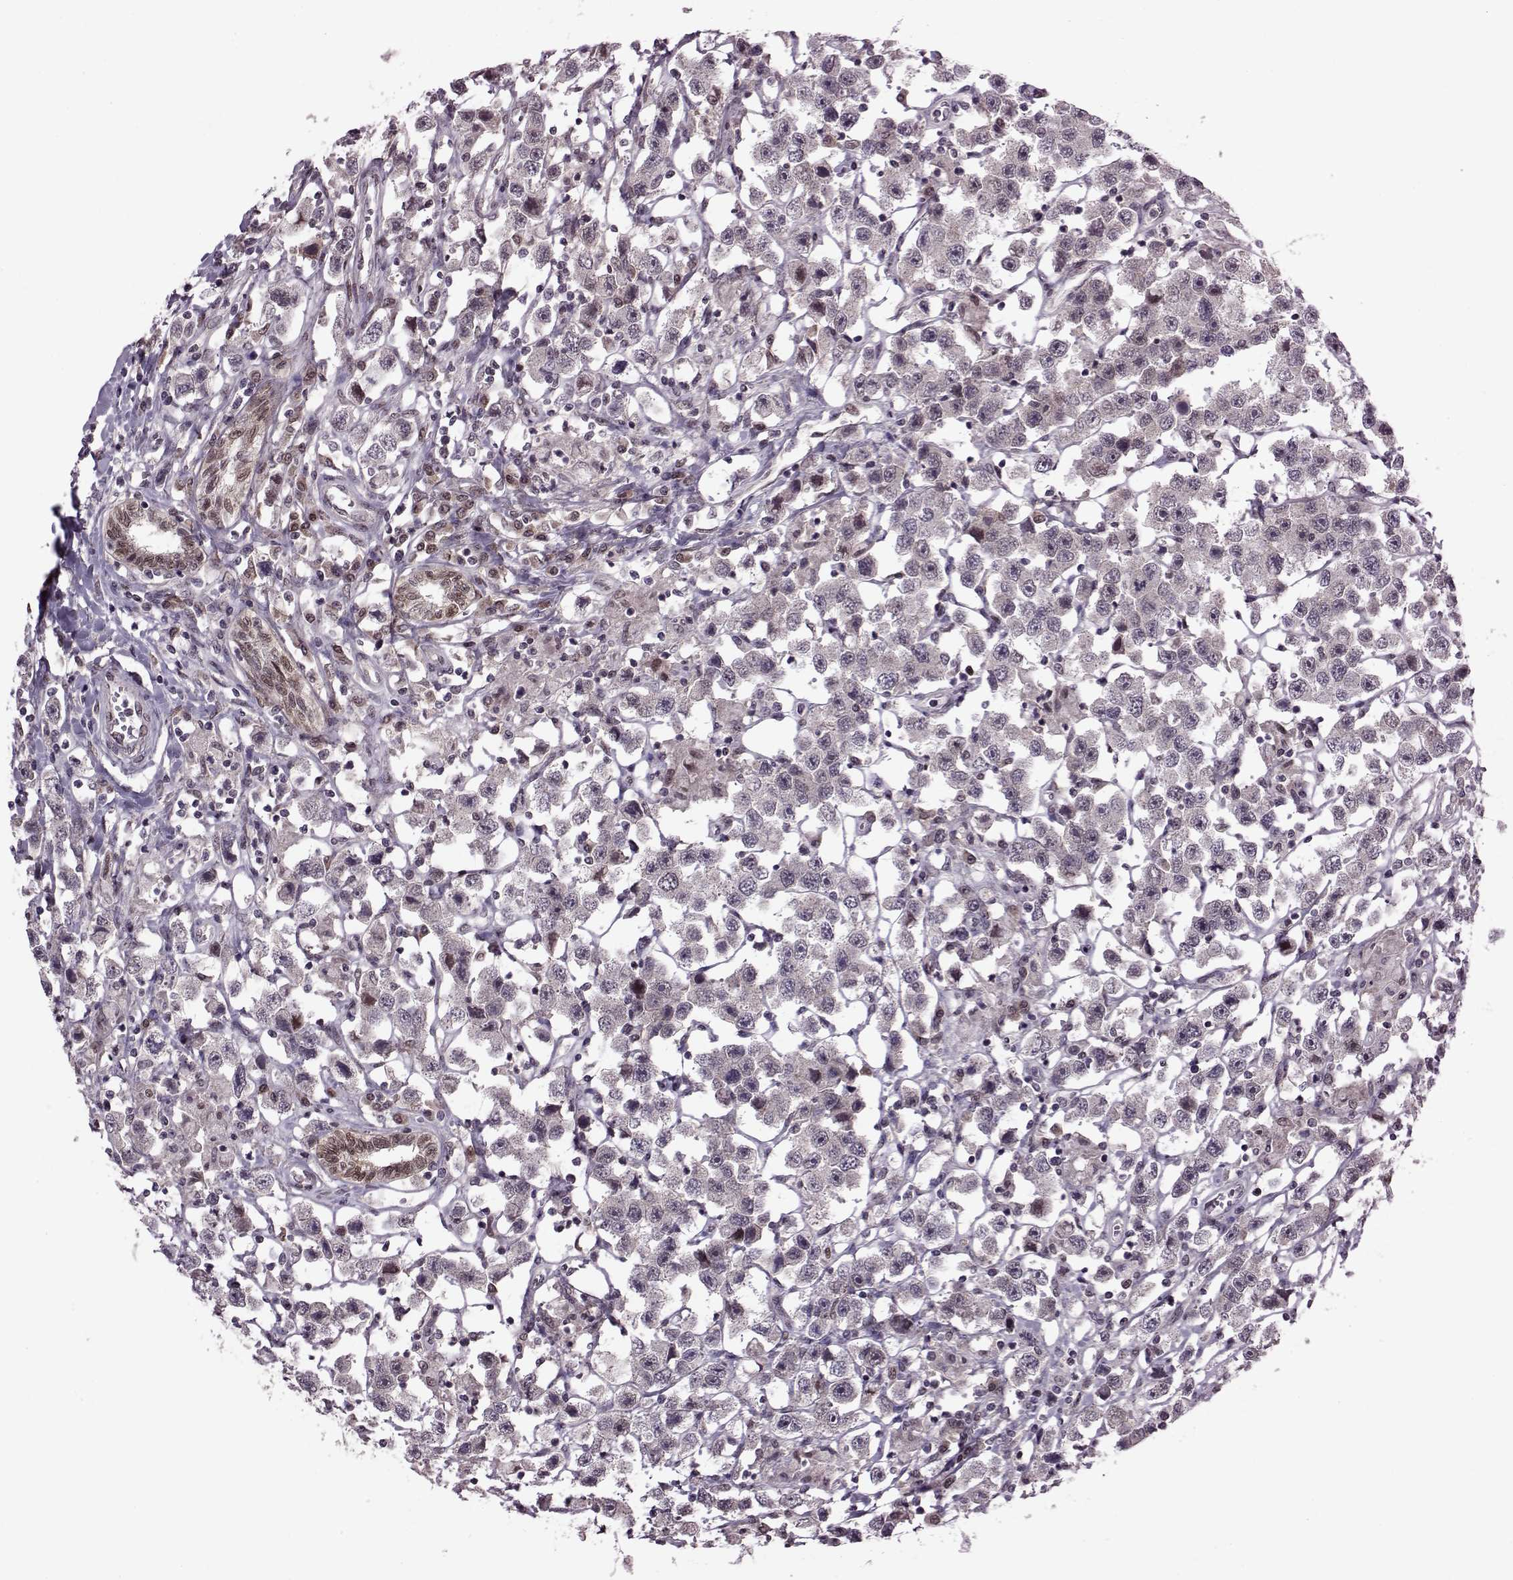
{"staining": {"intensity": "negative", "quantity": "none", "location": "none"}, "tissue": "testis cancer", "cell_type": "Tumor cells", "image_type": "cancer", "snomed": [{"axis": "morphology", "description": "Seminoma, NOS"}, {"axis": "topography", "description": "Testis"}], "caption": "The IHC histopathology image has no significant expression in tumor cells of testis seminoma tissue.", "gene": "CDK4", "patient": {"sex": "male", "age": 45}}